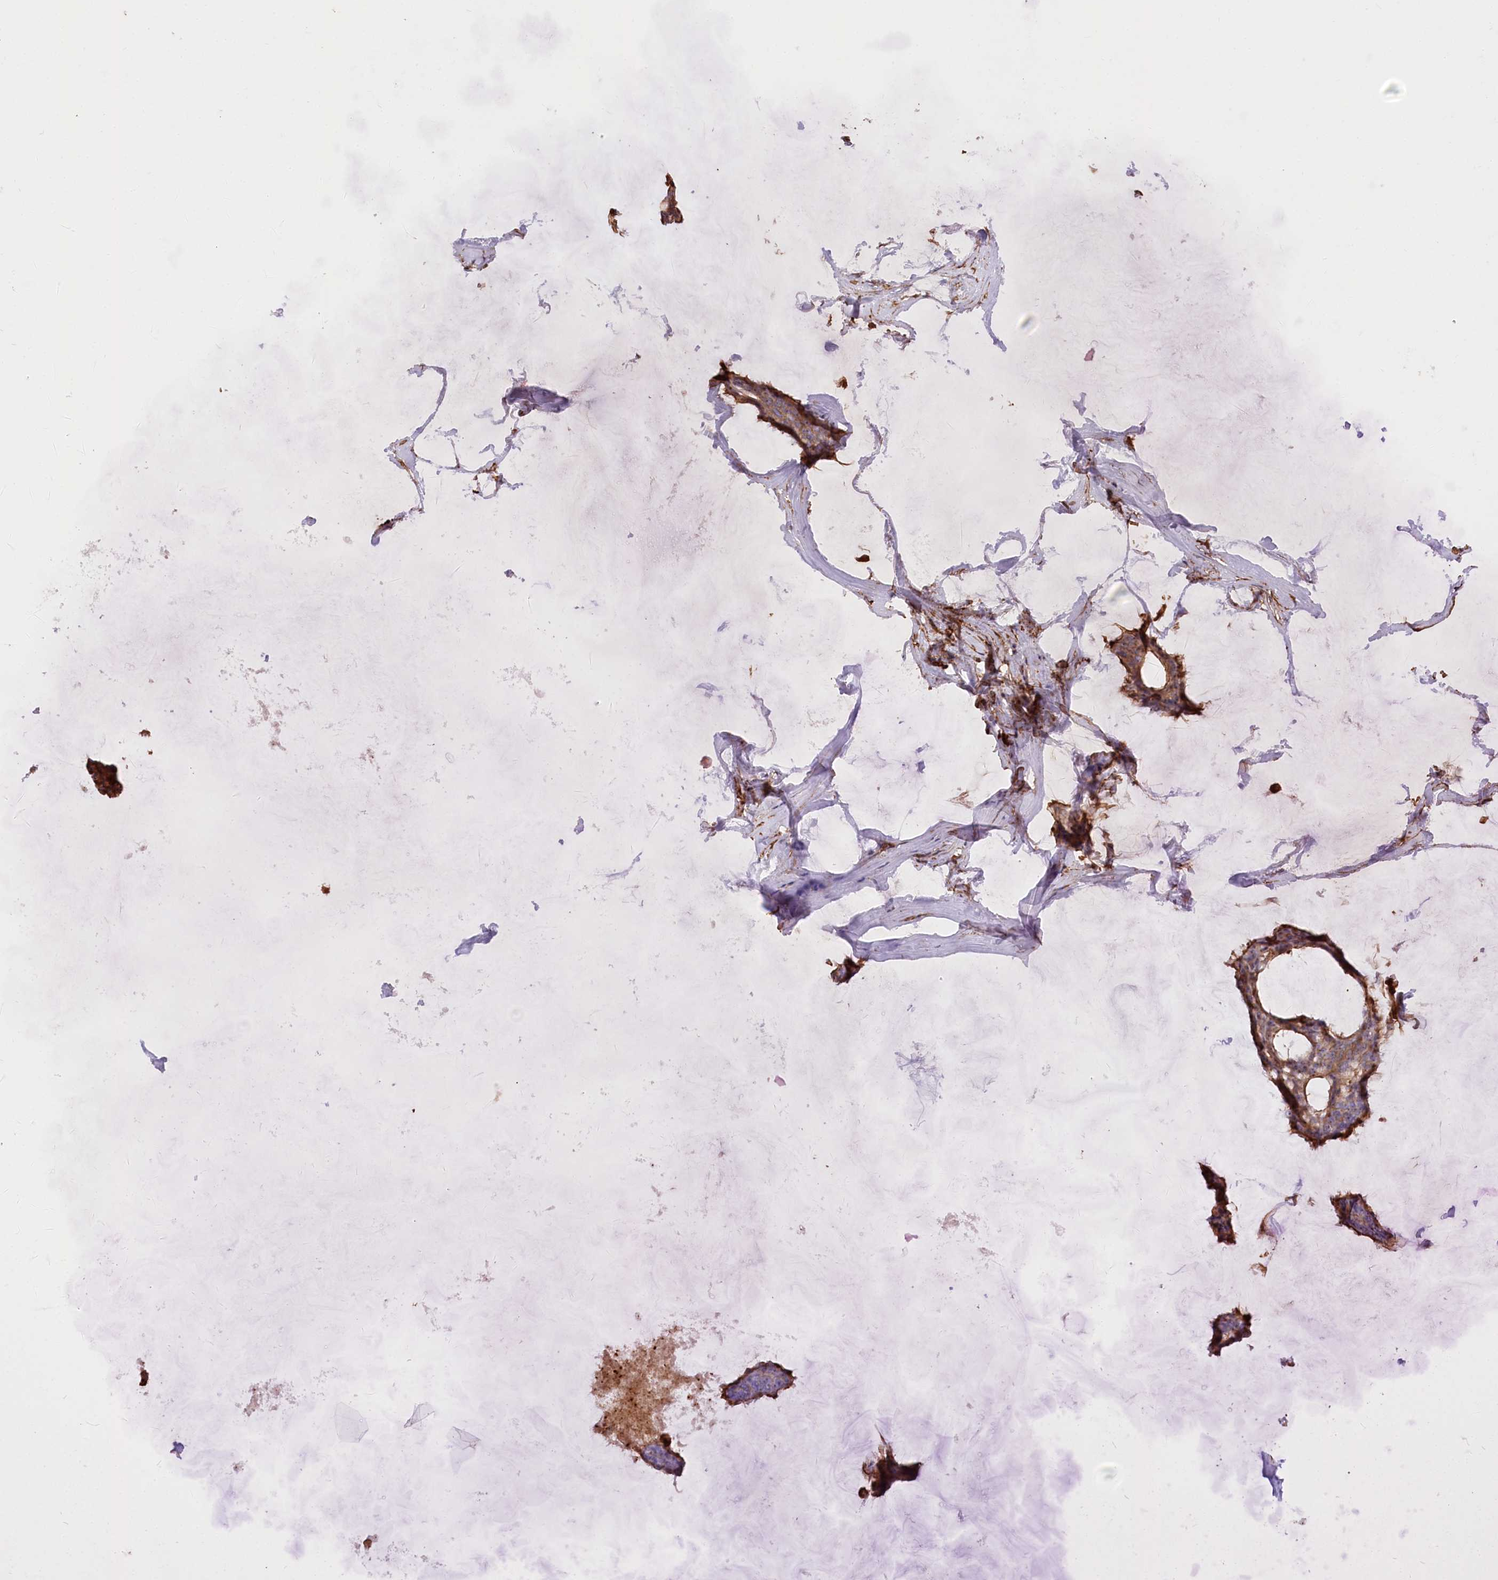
{"staining": {"intensity": "moderate", "quantity": "25%-75%", "location": "cytoplasmic/membranous"}, "tissue": "breast cancer", "cell_type": "Tumor cells", "image_type": "cancer", "snomed": [{"axis": "morphology", "description": "Duct carcinoma"}, {"axis": "topography", "description": "Breast"}], "caption": "A medium amount of moderate cytoplasmic/membranous expression is appreciated in approximately 25%-75% of tumor cells in breast intraductal carcinoma tissue. (DAB = brown stain, brightfield microscopy at high magnification).", "gene": "WDR36", "patient": {"sex": "female", "age": 93}}